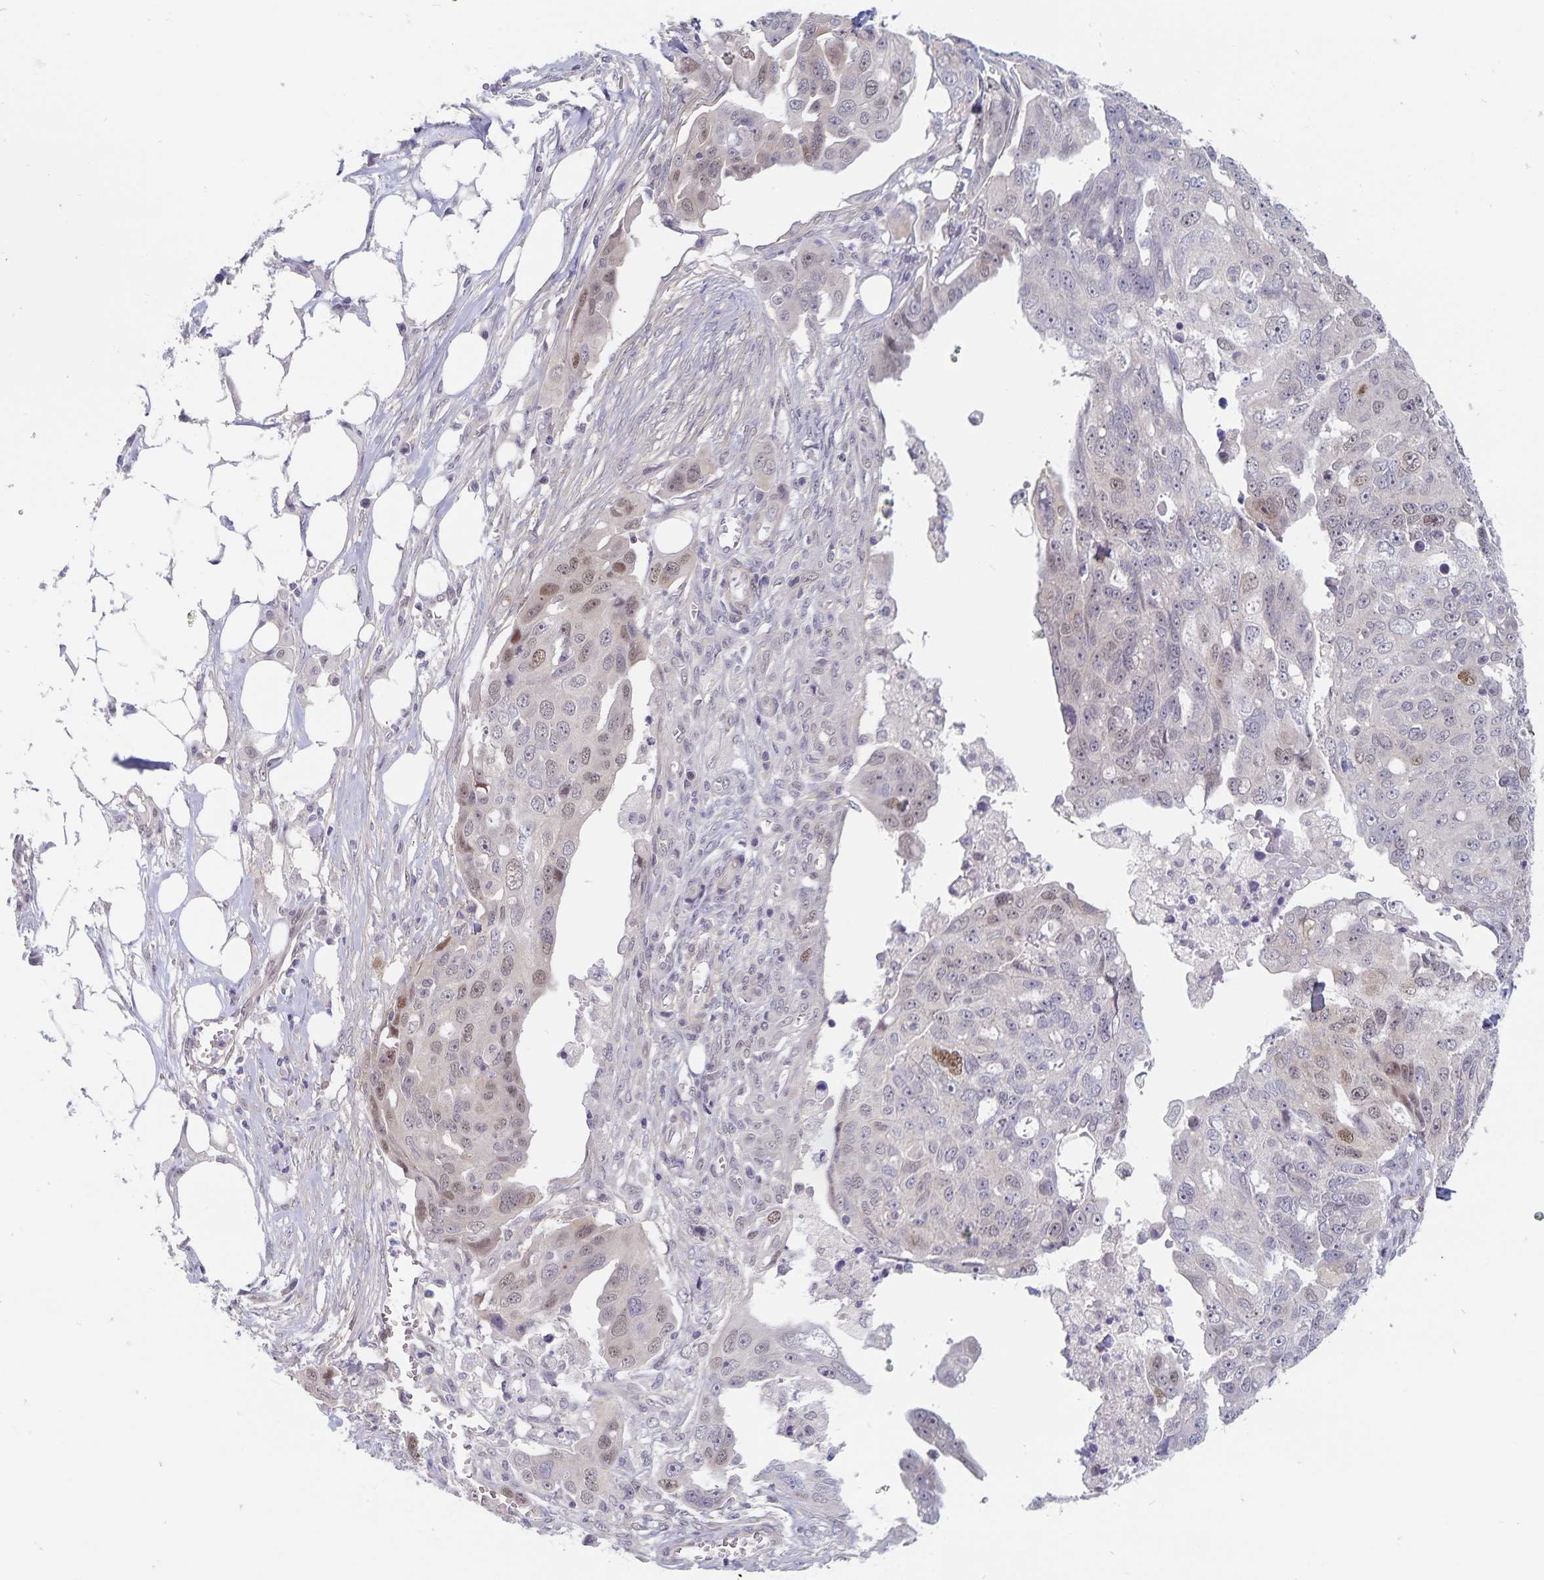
{"staining": {"intensity": "weak", "quantity": "<25%", "location": "nuclear"}, "tissue": "ovarian cancer", "cell_type": "Tumor cells", "image_type": "cancer", "snomed": [{"axis": "morphology", "description": "Carcinoma, endometroid"}, {"axis": "topography", "description": "Ovary"}], "caption": "A micrograph of human ovarian cancer (endometroid carcinoma) is negative for staining in tumor cells.", "gene": "BAG6", "patient": {"sex": "female", "age": 70}}